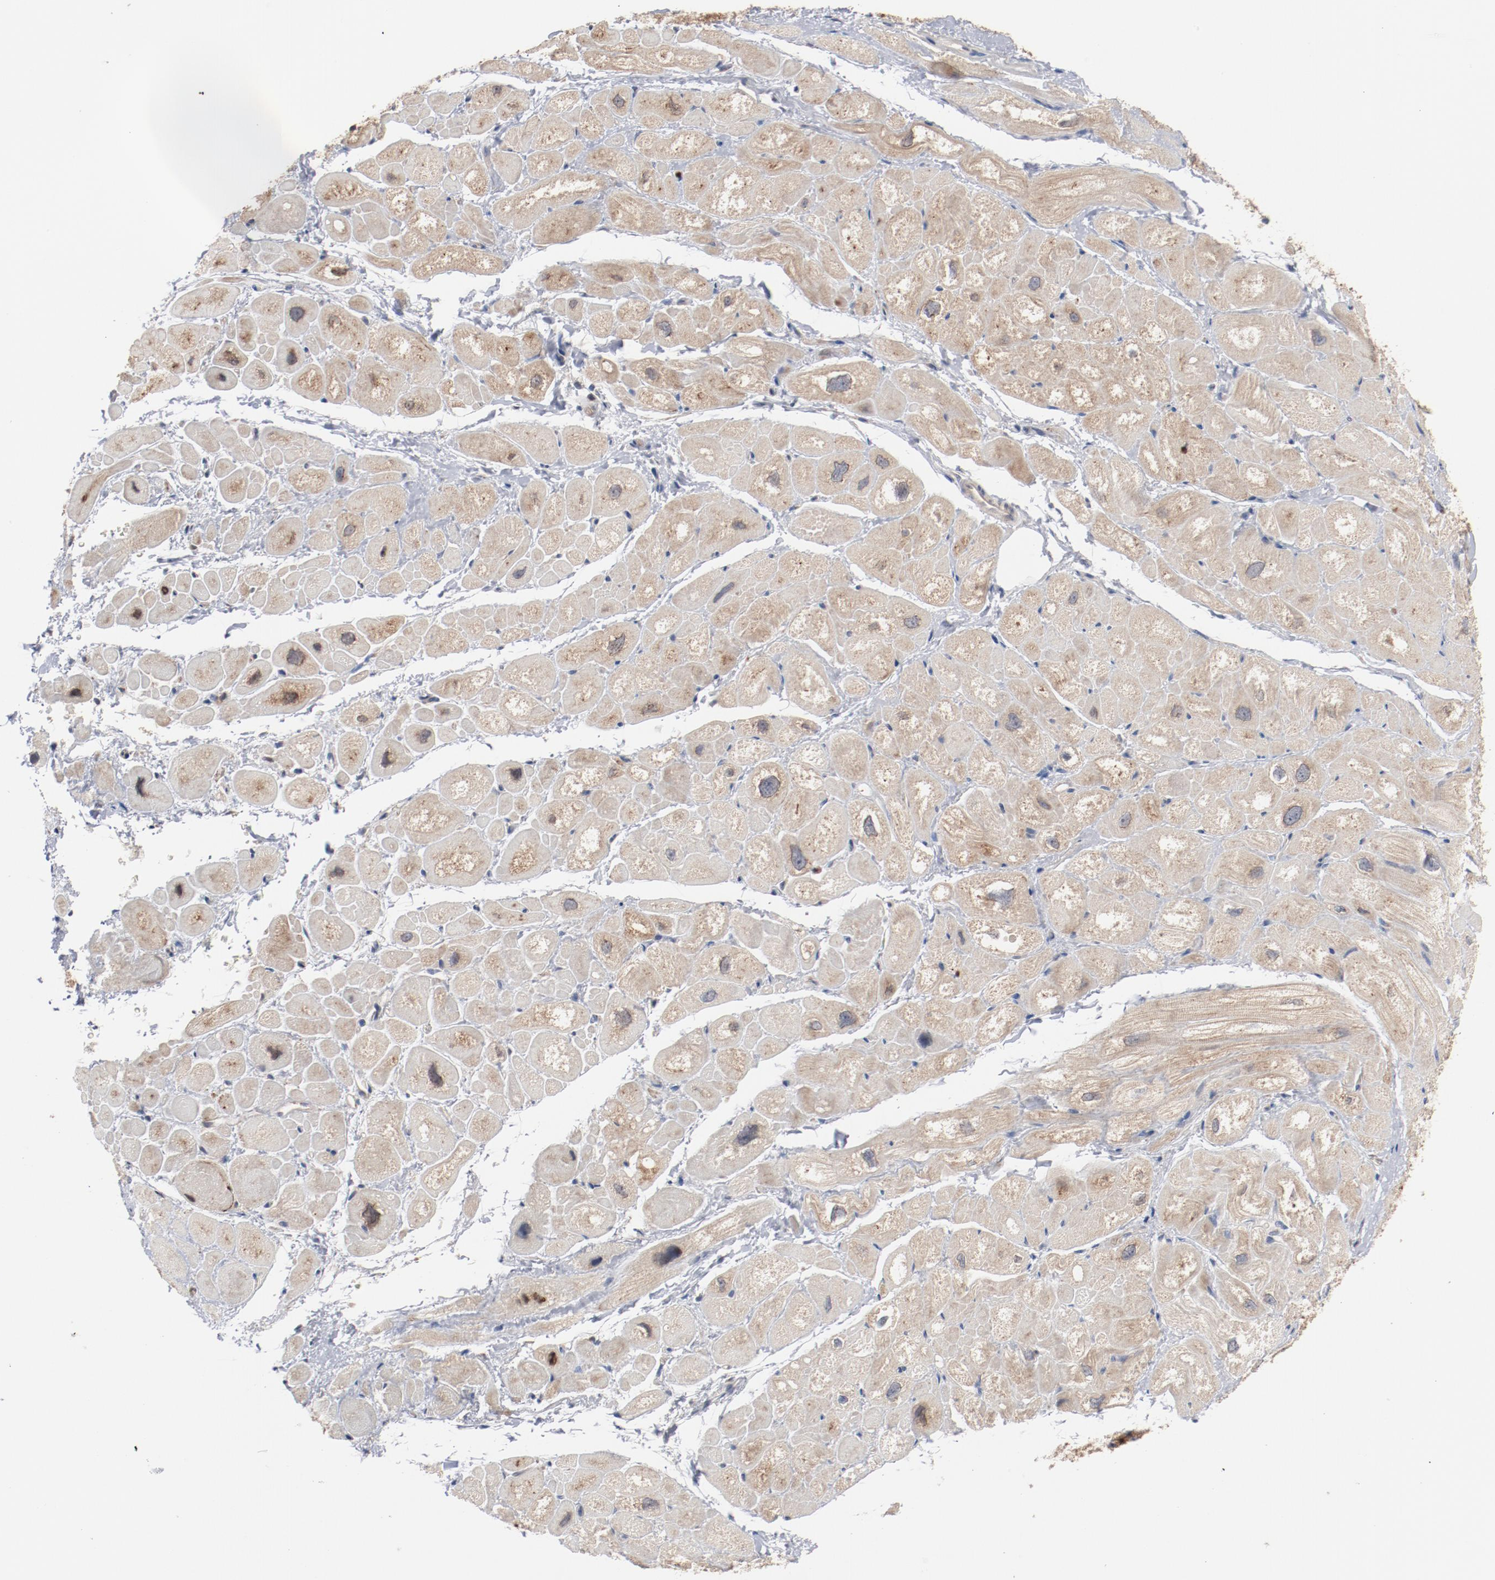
{"staining": {"intensity": "moderate", "quantity": "25%-75%", "location": "cytoplasmic/membranous,nuclear"}, "tissue": "heart muscle", "cell_type": "Cardiomyocytes", "image_type": "normal", "snomed": [{"axis": "morphology", "description": "Normal tissue, NOS"}, {"axis": "topography", "description": "Heart"}], "caption": "Immunohistochemistry (IHC) photomicrograph of benign heart muscle: heart muscle stained using immunohistochemistry demonstrates medium levels of moderate protein expression localized specifically in the cytoplasmic/membranous,nuclear of cardiomyocytes, appearing as a cytoplasmic/membranous,nuclear brown color.", "gene": "RNASE11", "patient": {"sex": "male", "age": 49}}